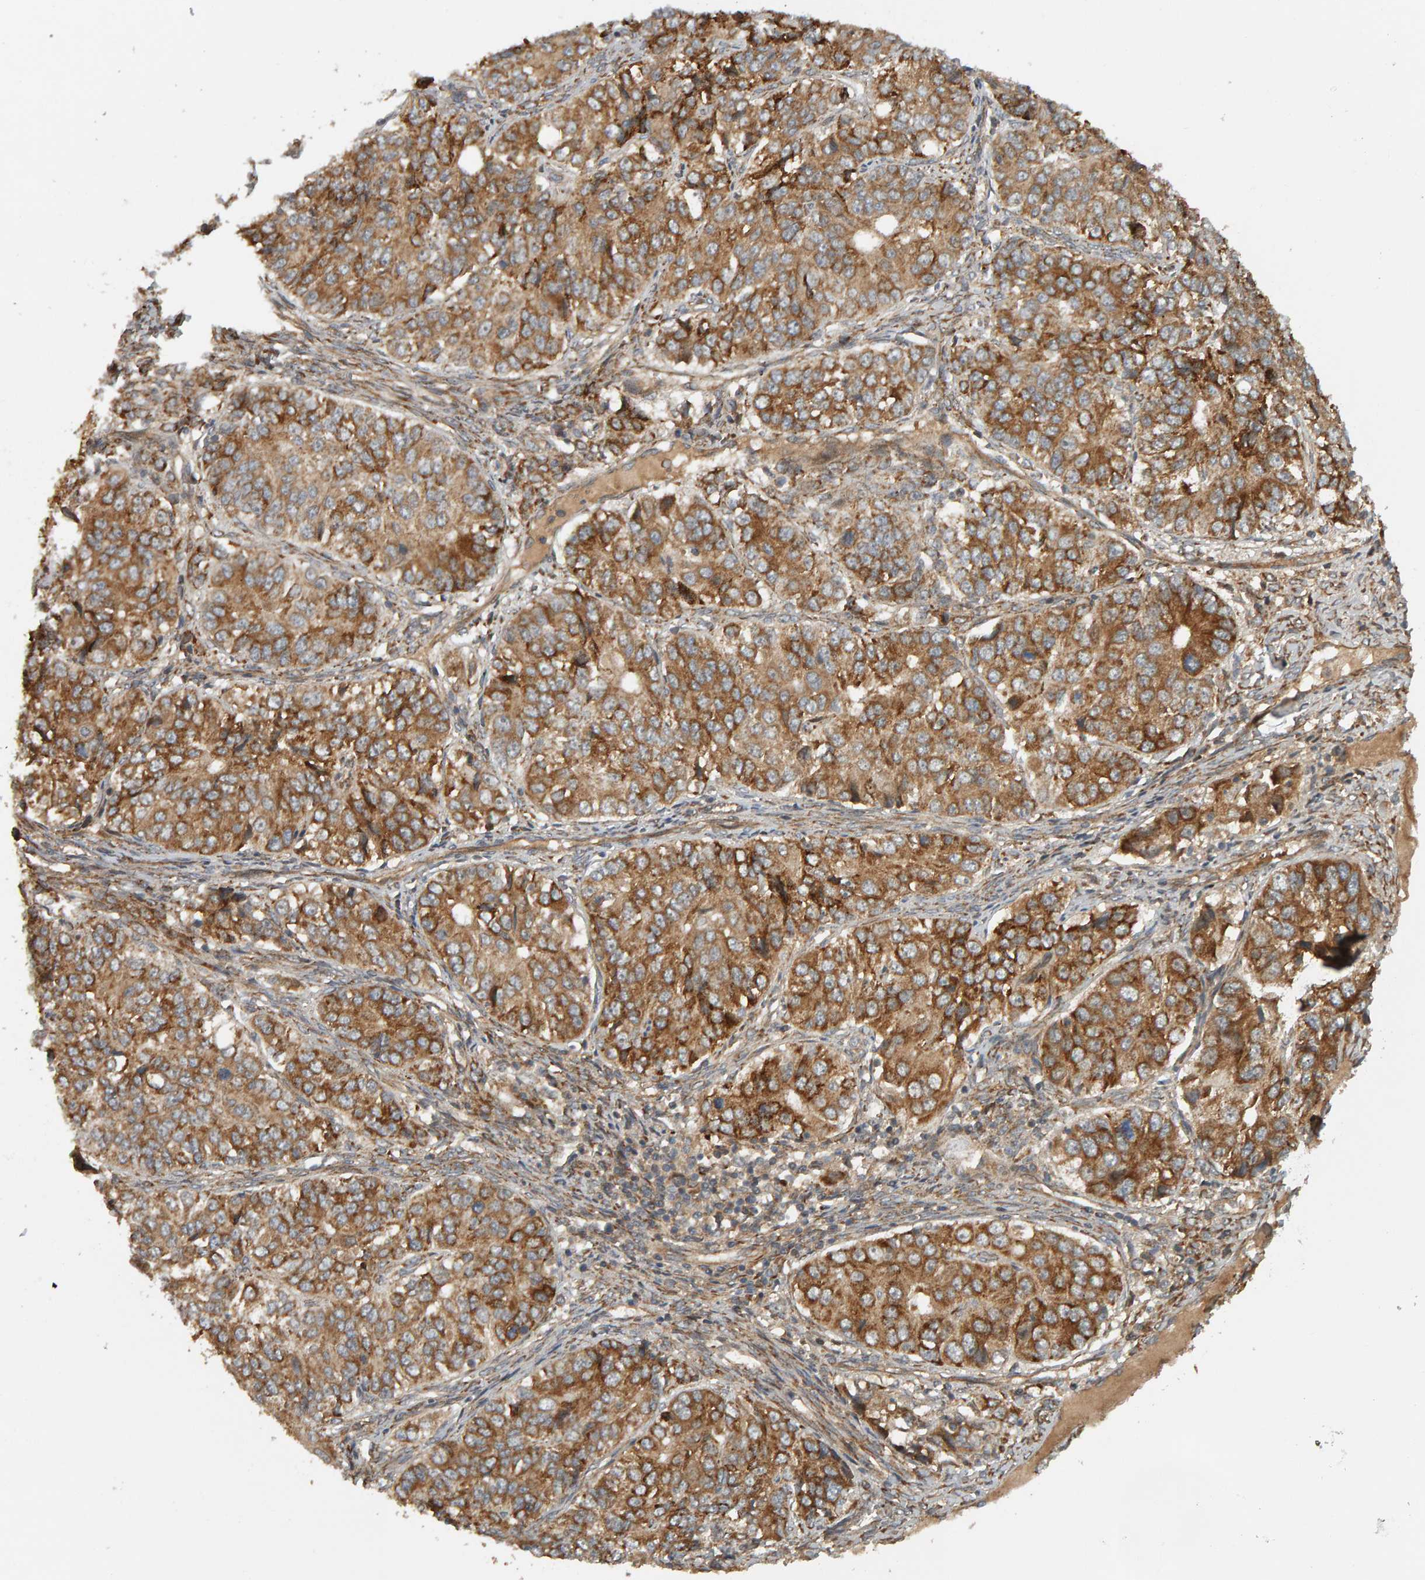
{"staining": {"intensity": "moderate", "quantity": ">75%", "location": "cytoplasmic/membranous"}, "tissue": "ovarian cancer", "cell_type": "Tumor cells", "image_type": "cancer", "snomed": [{"axis": "morphology", "description": "Carcinoma, endometroid"}, {"axis": "topography", "description": "Ovary"}], "caption": "Ovarian cancer (endometroid carcinoma) was stained to show a protein in brown. There is medium levels of moderate cytoplasmic/membranous expression in approximately >75% of tumor cells. Using DAB (3,3'-diaminobenzidine) (brown) and hematoxylin (blue) stains, captured at high magnification using brightfield microscopy.", "gene": "ZFAND1", "patient": {"sex": "female", "age": 51}}